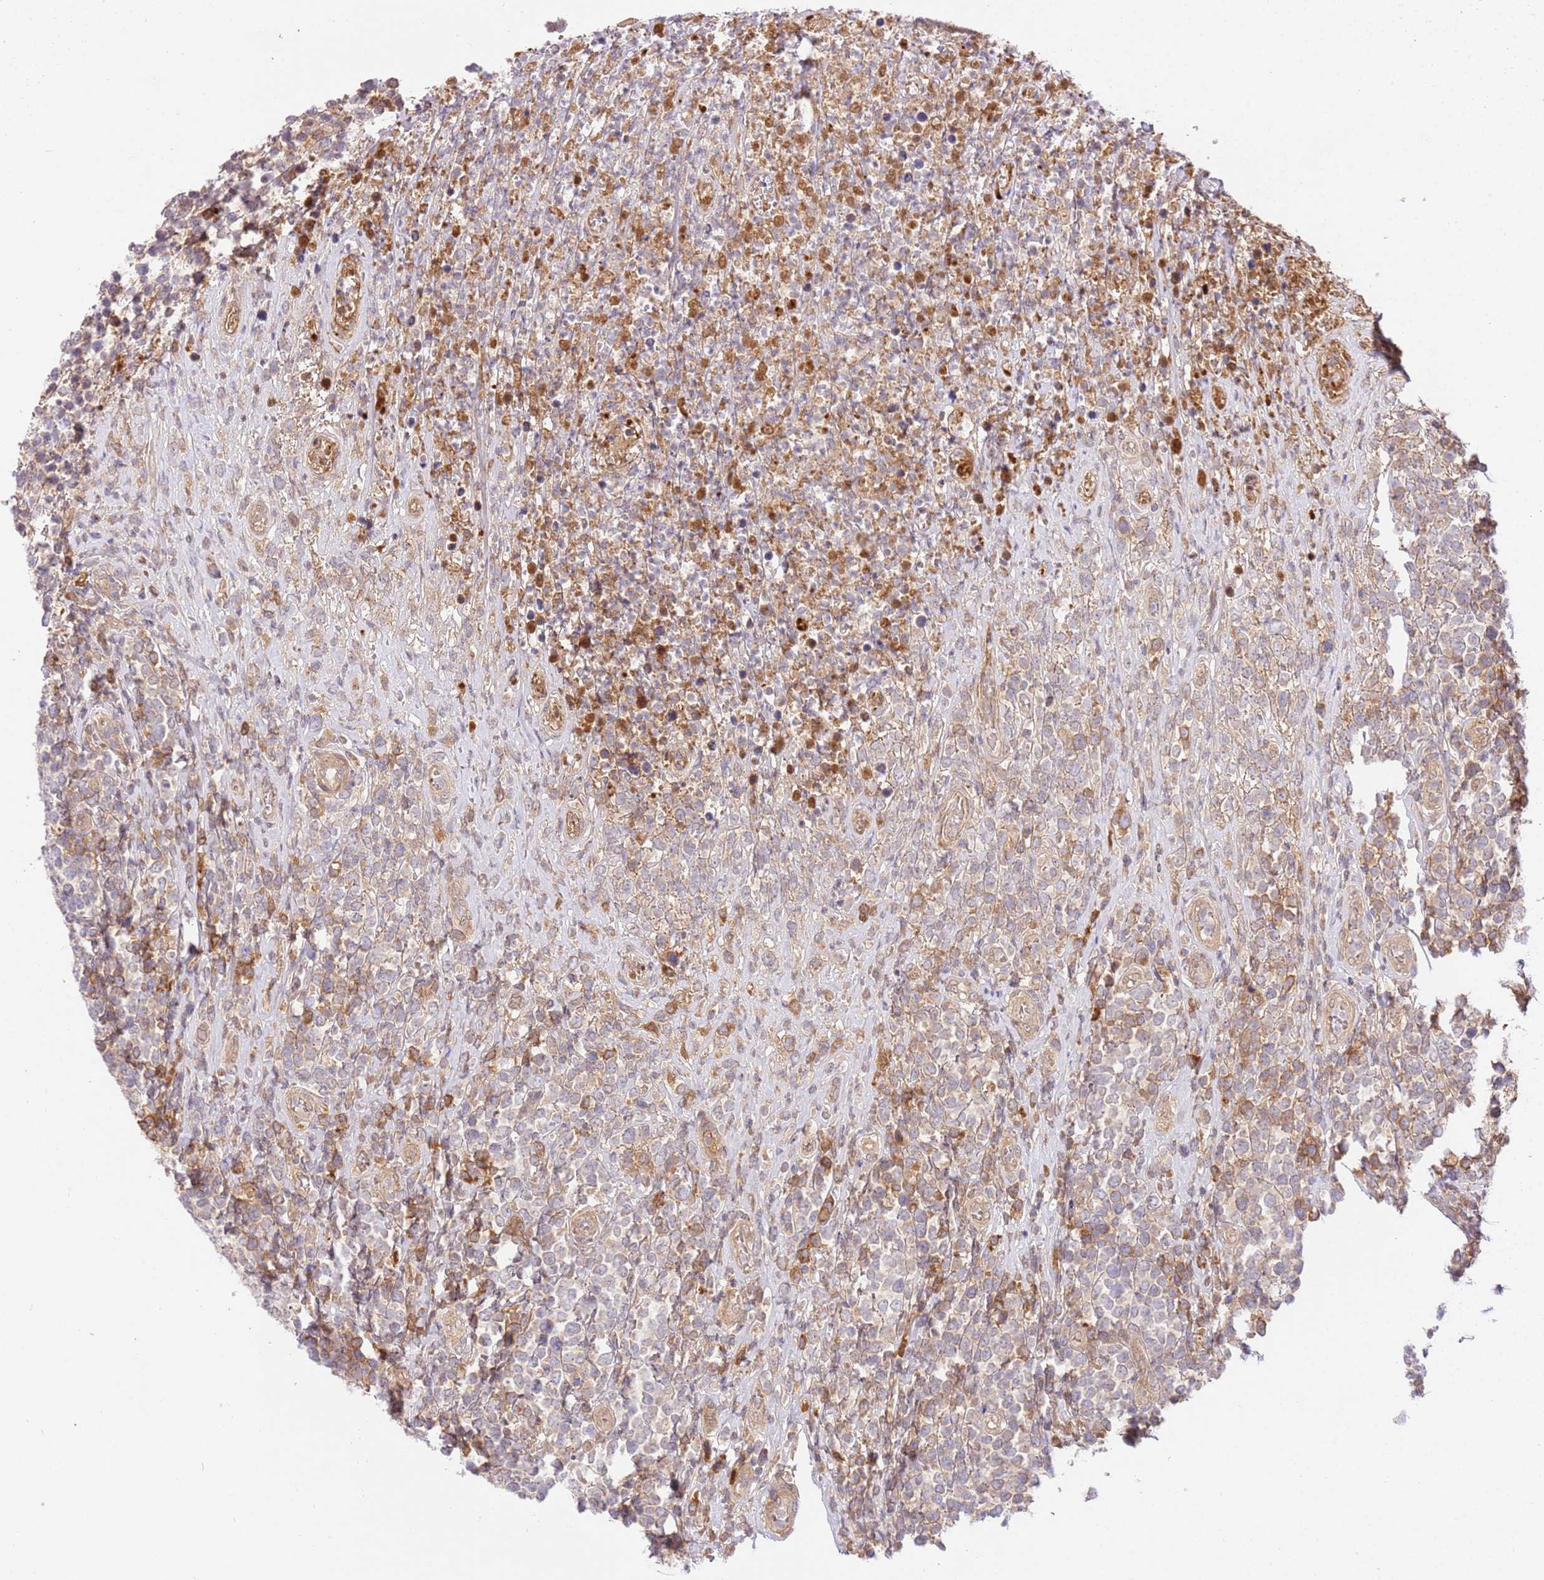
{"staining": {"intensity": "moderate", "quantity": "25%-75%", "location": "cytoplasmic/membranous"}, "tissue": "lymphoma", "cell_type": "Tumor cells", "image_type": "cancer", "snomed": [{"axis": "morphology", "description": "Malignant lymphoma, non-Hodgkin's type, High grade"}, {"axis": "topography", "description": "Soft tissue"}], "caption": "This image displays lymphoma stained with immunohistochemistry (IHC) to label a protein in brown. The cytoplasmic/membranous of tumor cells show moderate positivity for the protein. Nuclei are counter-stained blue.", "gene": "C8G", "patient": {"sex": "female", "age": 56}}